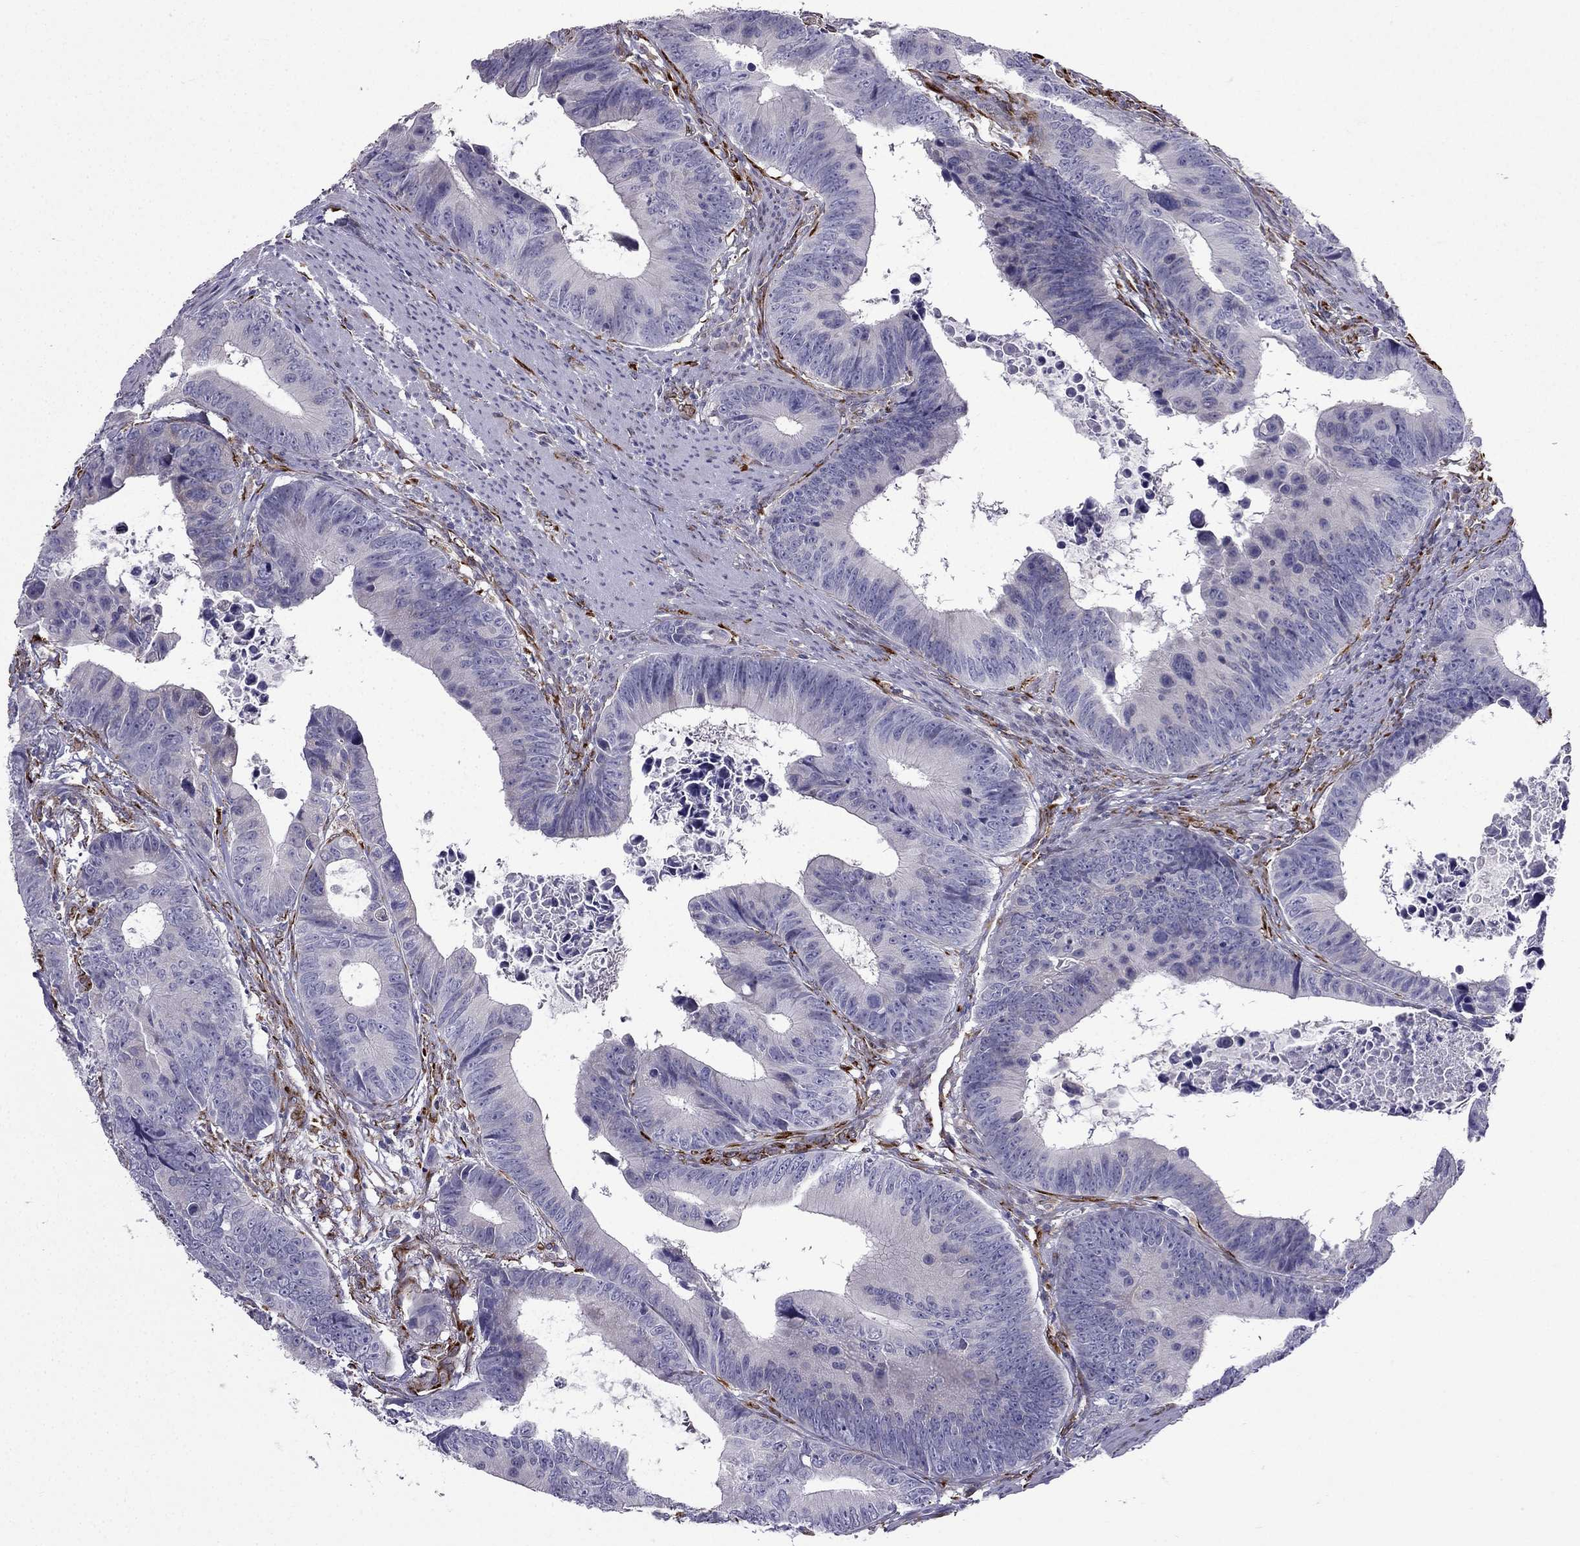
{"staining": {"intensity": "negative", "quantity": "none", "location": "none"}, "tissue": "colorectal cancer", "cell_type": "Tumor cells", "image_type": "cancer", "snomed": [{"axis": "morphology", "description": "Adenocarcinoma, NOS"}, {"axis": "topography", "description": "Colon"}], "caption": "Immunohistochemistry micrograph of colorectal adenocarcinoma stained for a protein (brown), which shows no expression in tumor cells.", "gene": "IKBIP", "patient": {"sex": "female", "age": 87}}